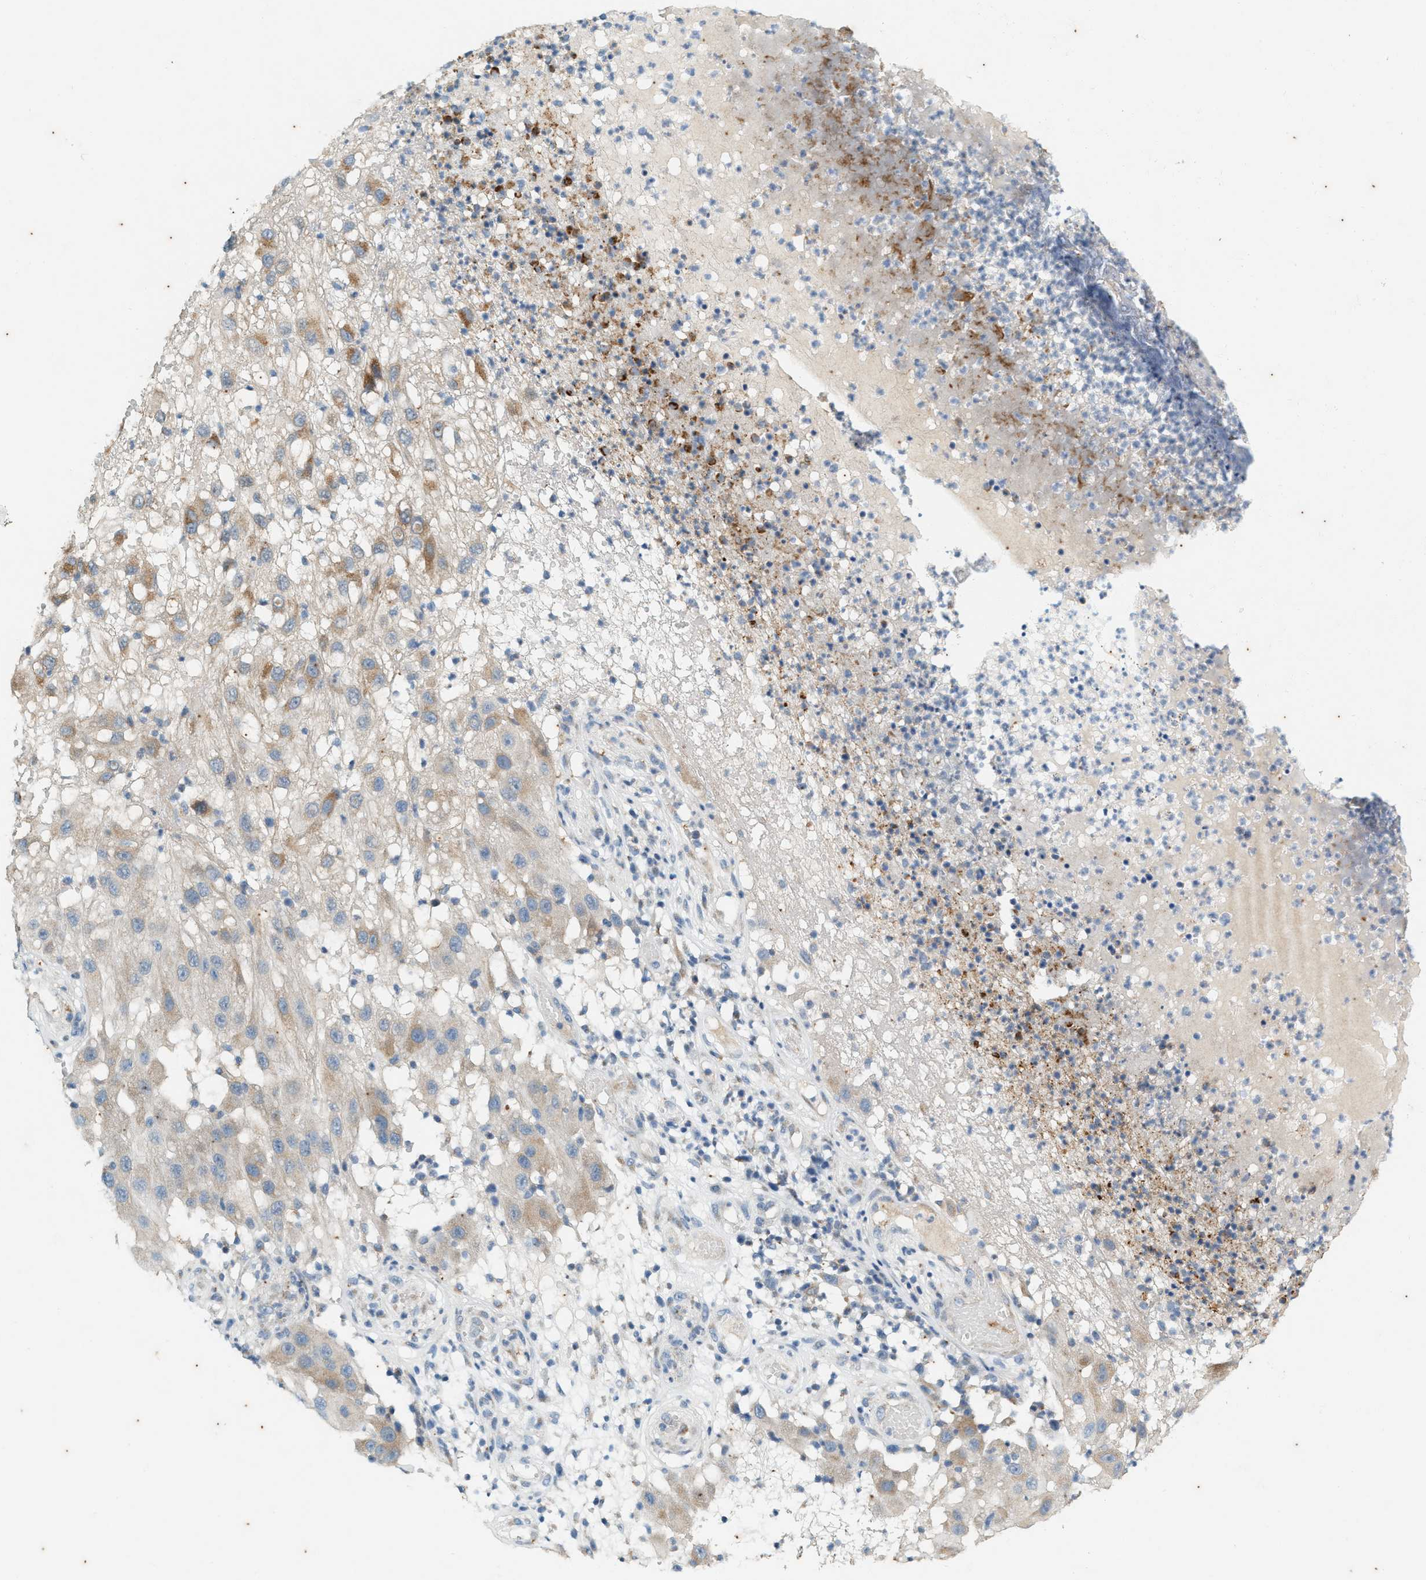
{"staining": {"intensity": "moderate", "quantity": "<25%", "location": "cytoplasmic/membranous"}, "tissue": "melanoma", "cell_type": "Tumor cells", "image_type": "cancer", "snomed": [{"axis": "morphology", "description": "Malignant melanoma, NOS"}, {"axis": "topography", "description": "Skin"}], "caption": "Tumor cells demonstrate low levels of moderate cytoplasmic/membranous expression in approximately <25% of cells in malignant melanoma.", "gene": "CHPF2", "patient": {"sex": "female", "age": 81}}